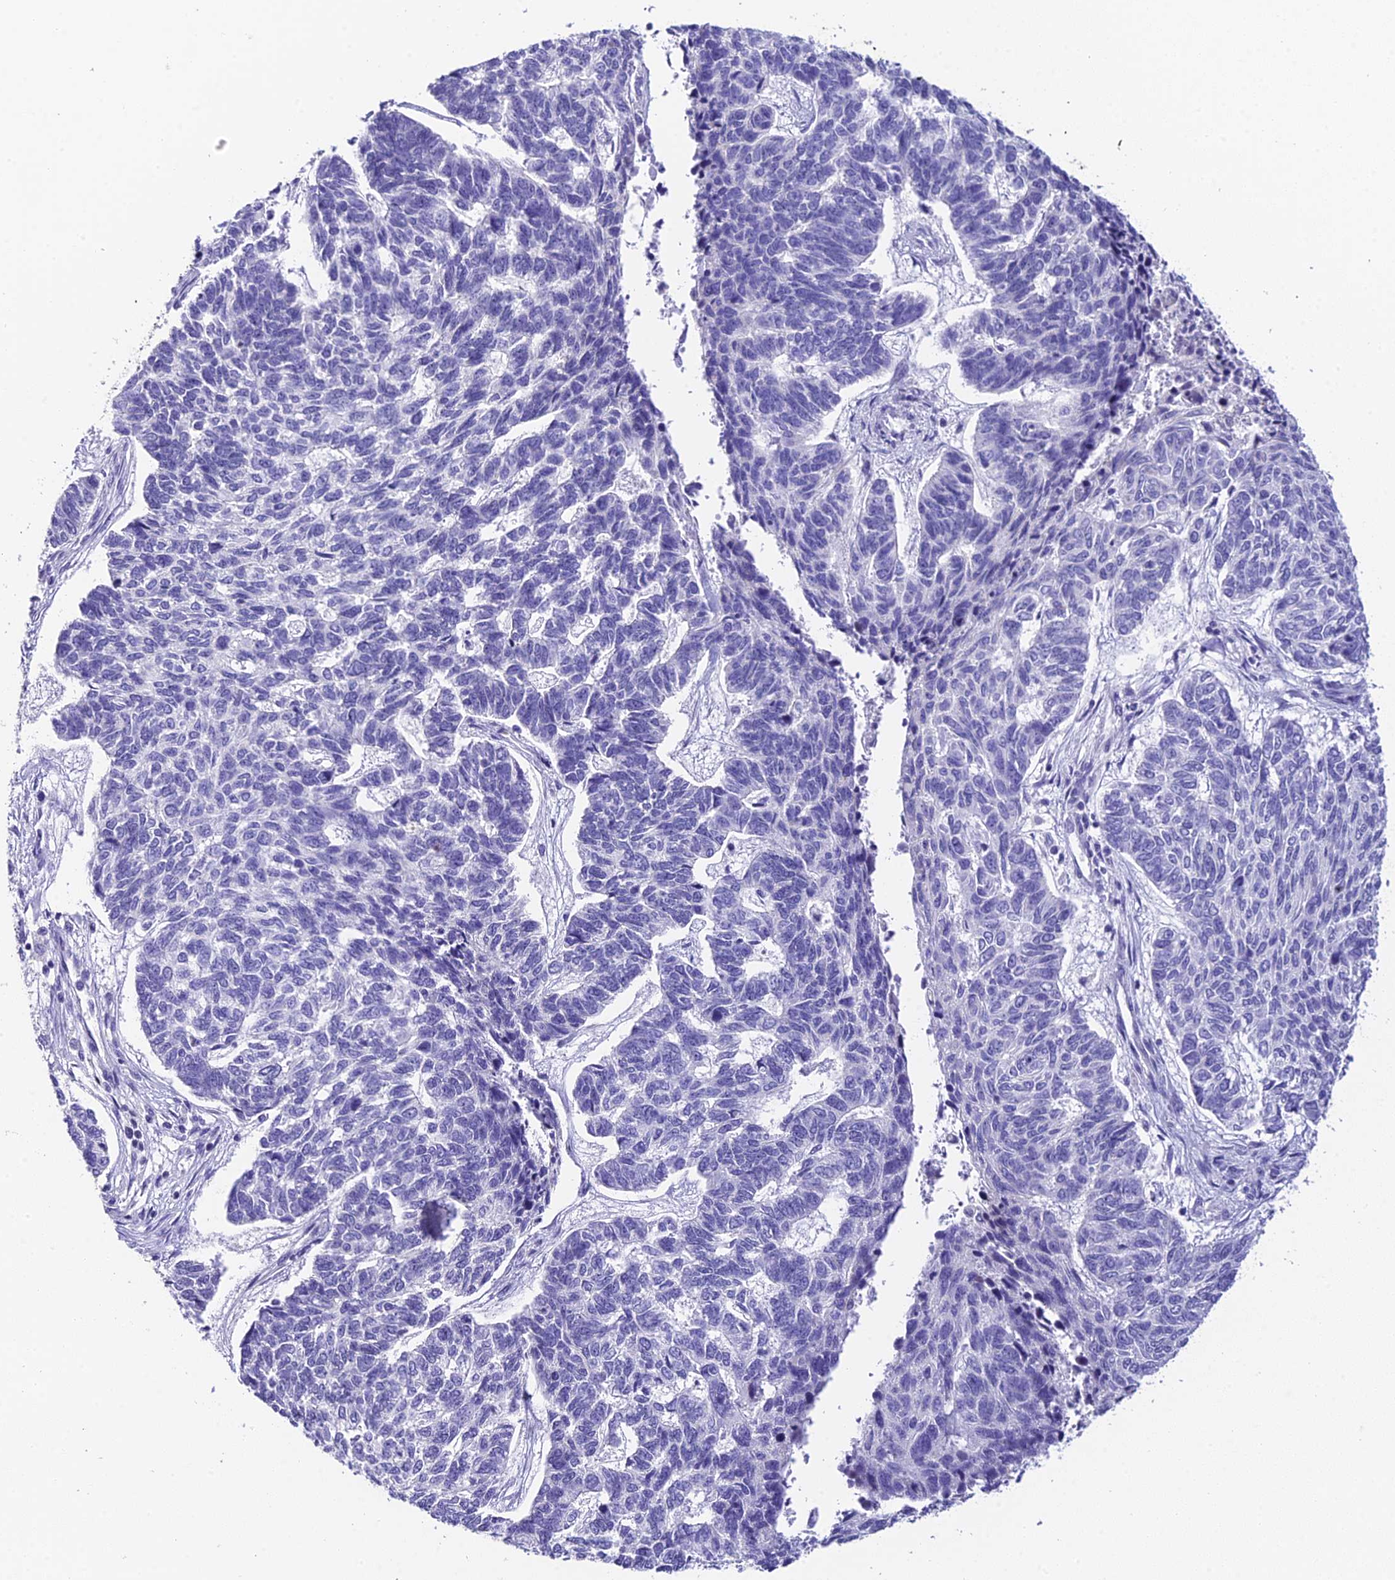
{"staining": {"intensity": "negative", "quantity": "none", "location": "none"}, "tissue": "skin cancer", "cell_type": "Tumor cells", "image_type": "cancer", "snomed": [{"axis": "morphology", "description": "Basal cell carcinoma"}, {"axis": "topography", "description": "Skin"}], "caption": "Skin cancer was stained to show a protein in brown. There is no significant staining in tumor cells.", "gene": "C12orf29", "patient": {"sex": "female", "age": 65}}